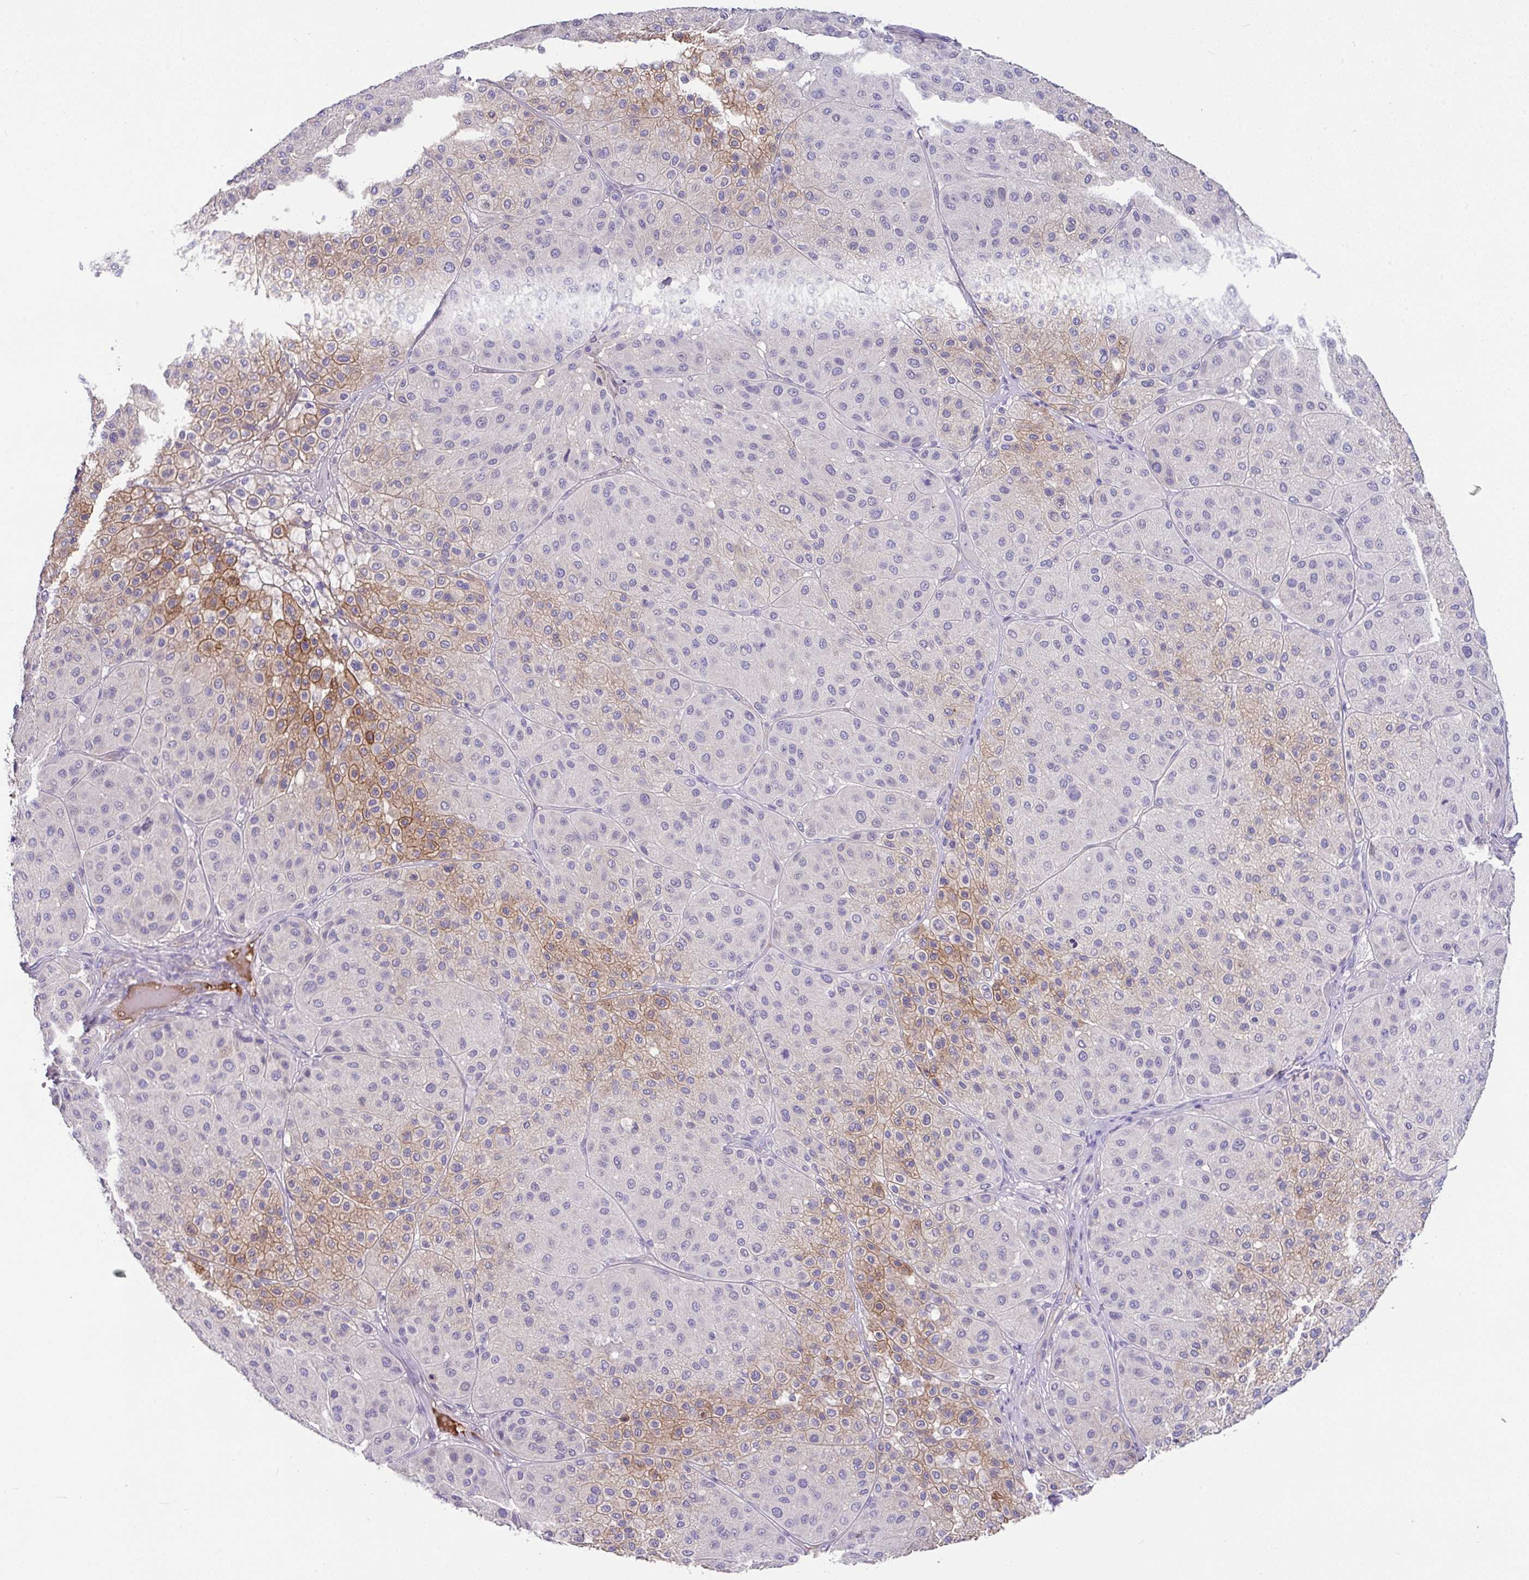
{"staining": {"intensity": "moderate", "quantity": "<25%", "location": "cytoplasmic/membranous"}, "tissue": "melanoma", "cell_type": "Tumor cells", "image_type": "cancer", "snomed": [{"axis": "morphology", "description": "Malignant melanoma, Metastatic site"}, {"axis": "topography", "description": "Smooth muscle"}], "caption": "IHC (DAB) staining of melanoma exhibits moderate cytoplasmic/membranous protein positivity in approximately <25% of tumor cells.", "gene": "ZNF813", "patient": {"sex": "male", "age": 41}}